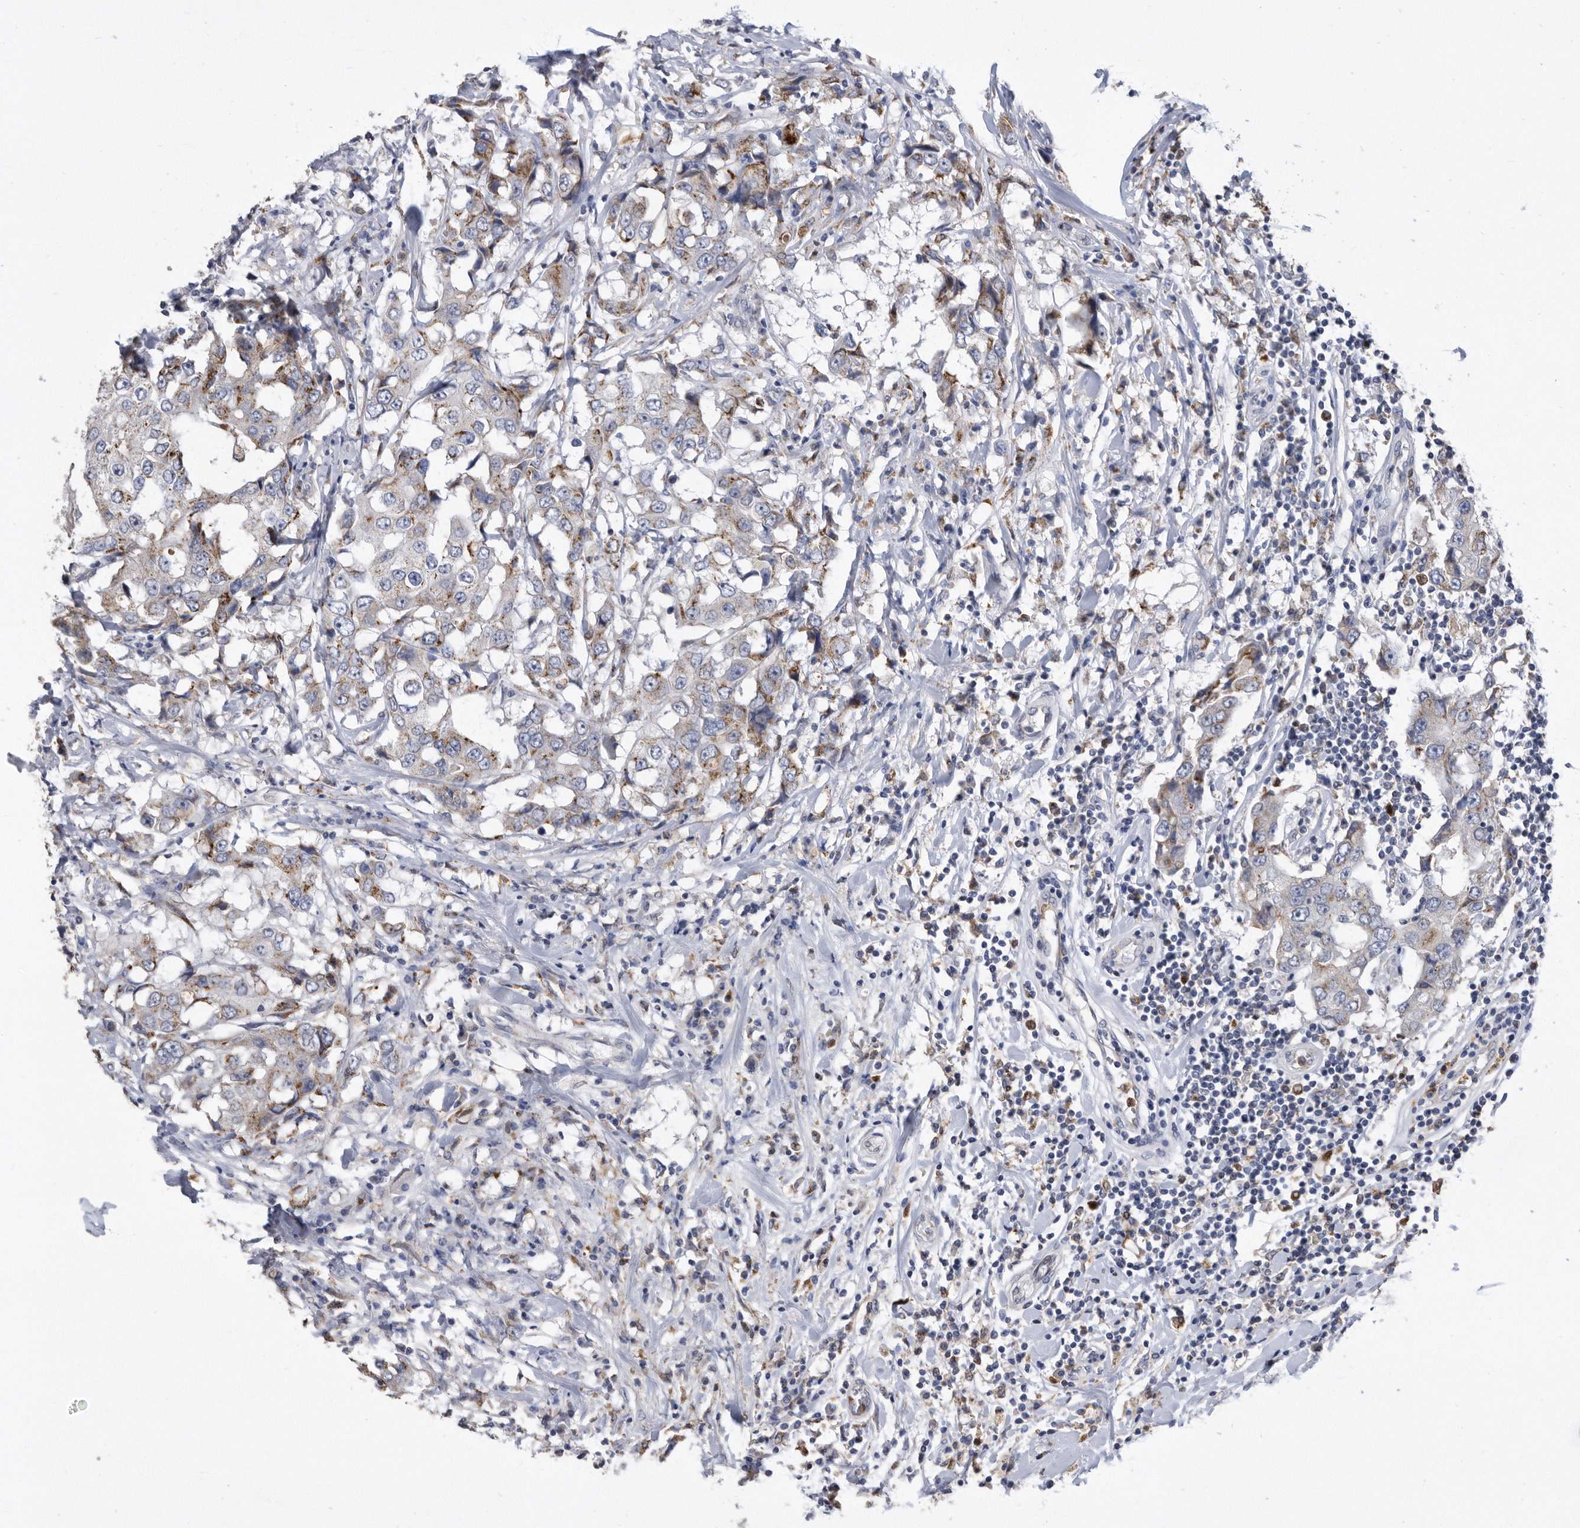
{"staining": {"intensity": "moderate", "quantity": "<25%", "location": "cytoplasmic/membranous"}, "tissue": "breast cancer", "cell_type": "Tumor cells", "image_type": "cancer", "snomed": [{"axis": "morphology", "description": "Duct carcinoma"}, {"axis": "topography", "description": "Breast"}], "caption": "Immunohistochemistry (IHC) staining of intraductal carcinoma (breast), which shows low levels of moderate cytoplasmic/membranous expression in approximately <25% of tumor cells indicating moderate cytoplasmic/membranous protein expression. The staining was performed using DAB (brown) for protein detection and nuclei were counterstained in hematoxylin (blue).", "gene": "CRISPLD2", "patient": {"sex": "female", "age": 27}}